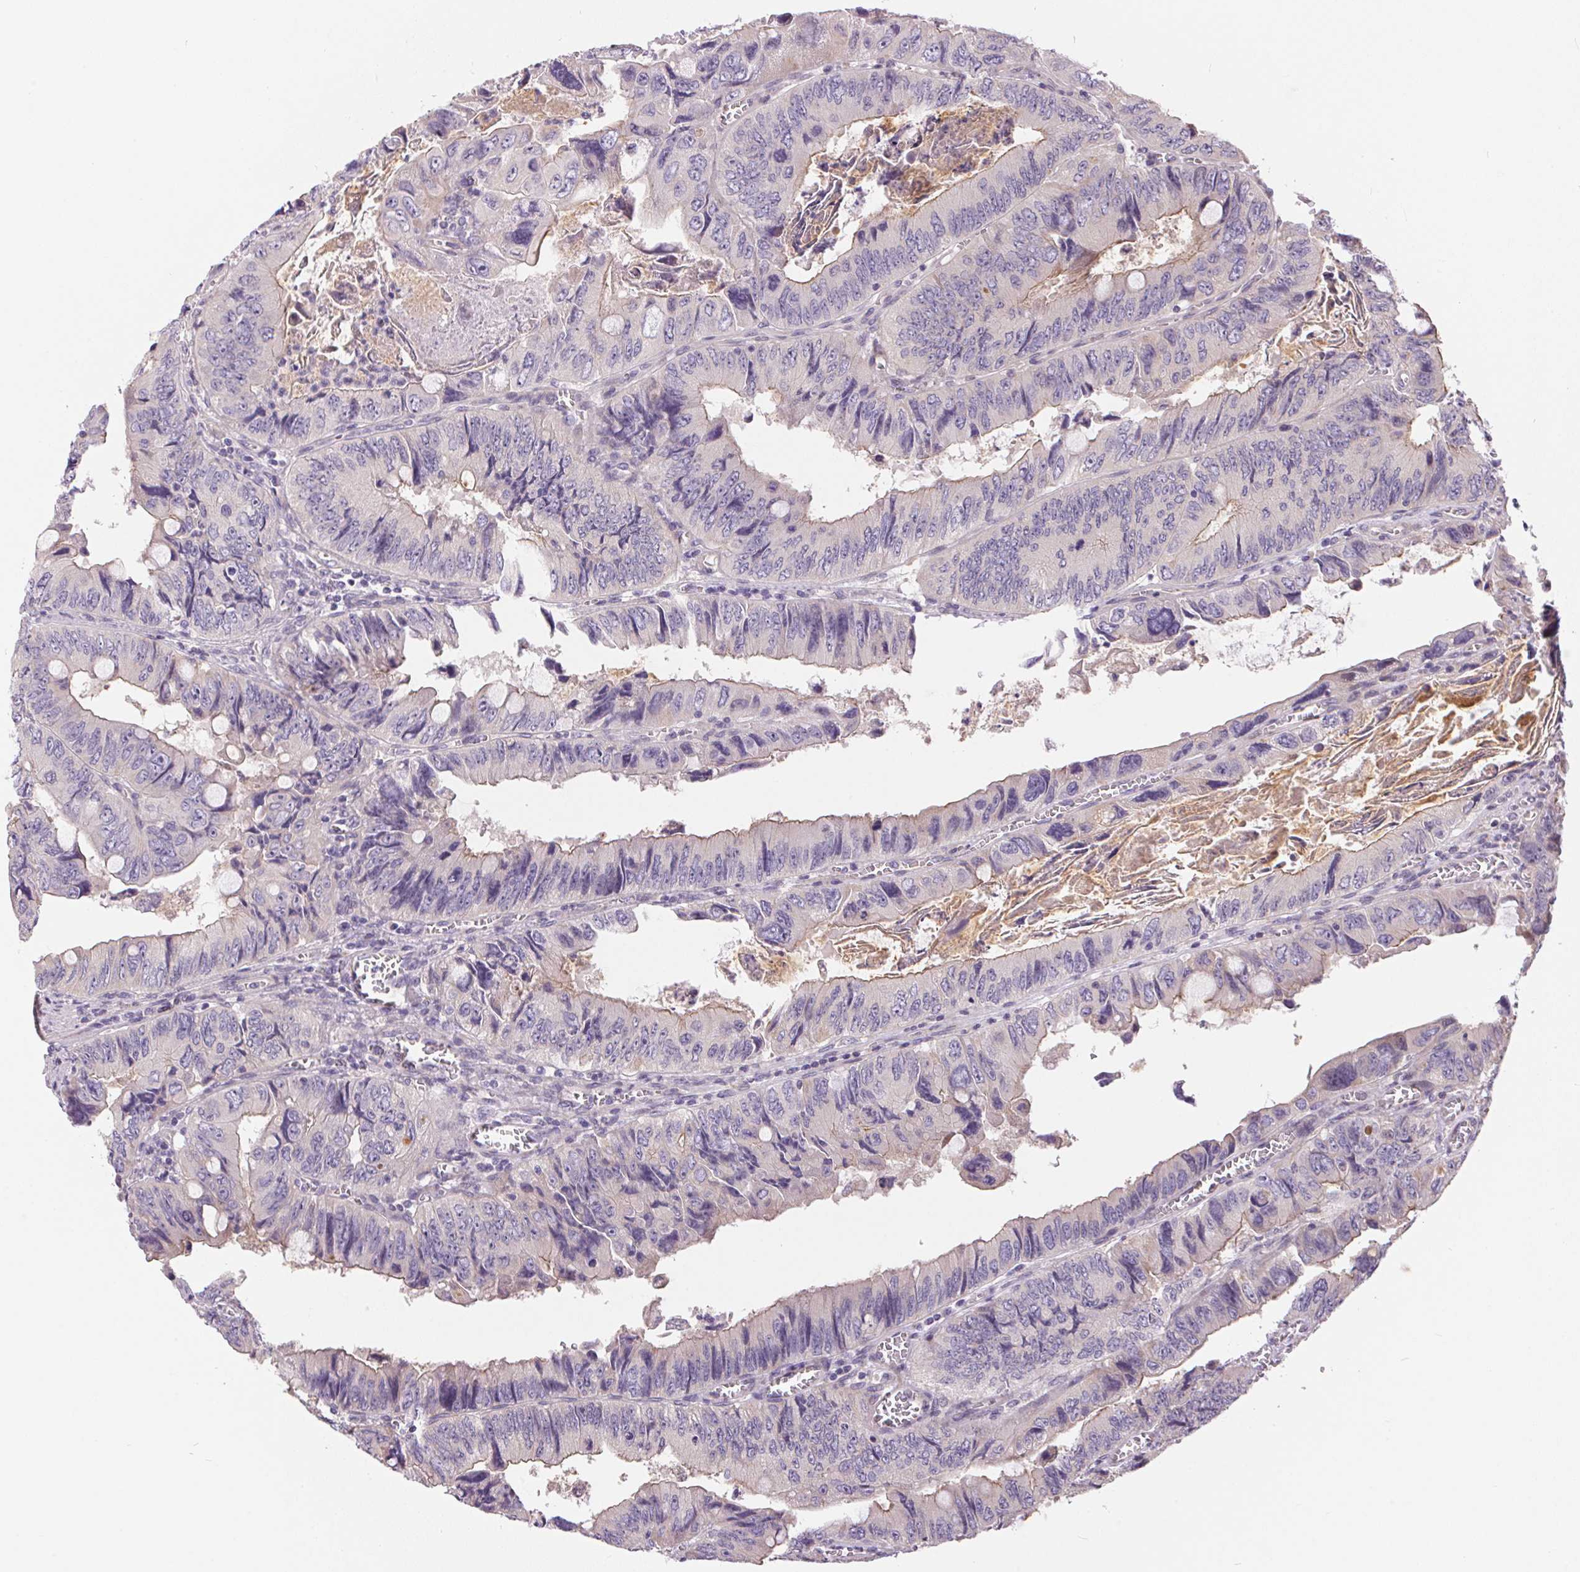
{"staining": {"intensity": "weak", "quantity": "<25%", "location": "cytoplasmic/membranous"}, "tissue": "colorectal cancer", "cell_type": "Tumor cells", "image_type": "cancer", "snomed": [{"axis": "morphology", "description": "Adenocarcinoma, NOS"}, {"axis": "topography", "description": "Colon"}], "caption": "Protein analysis of colorectal adenocarcinoma reveals no significant staining in tumor cells. (DAB immunohistochemistry, high magnification).", "gene": "UNC13B", "patient": {"sex": "female", "age": 84}}